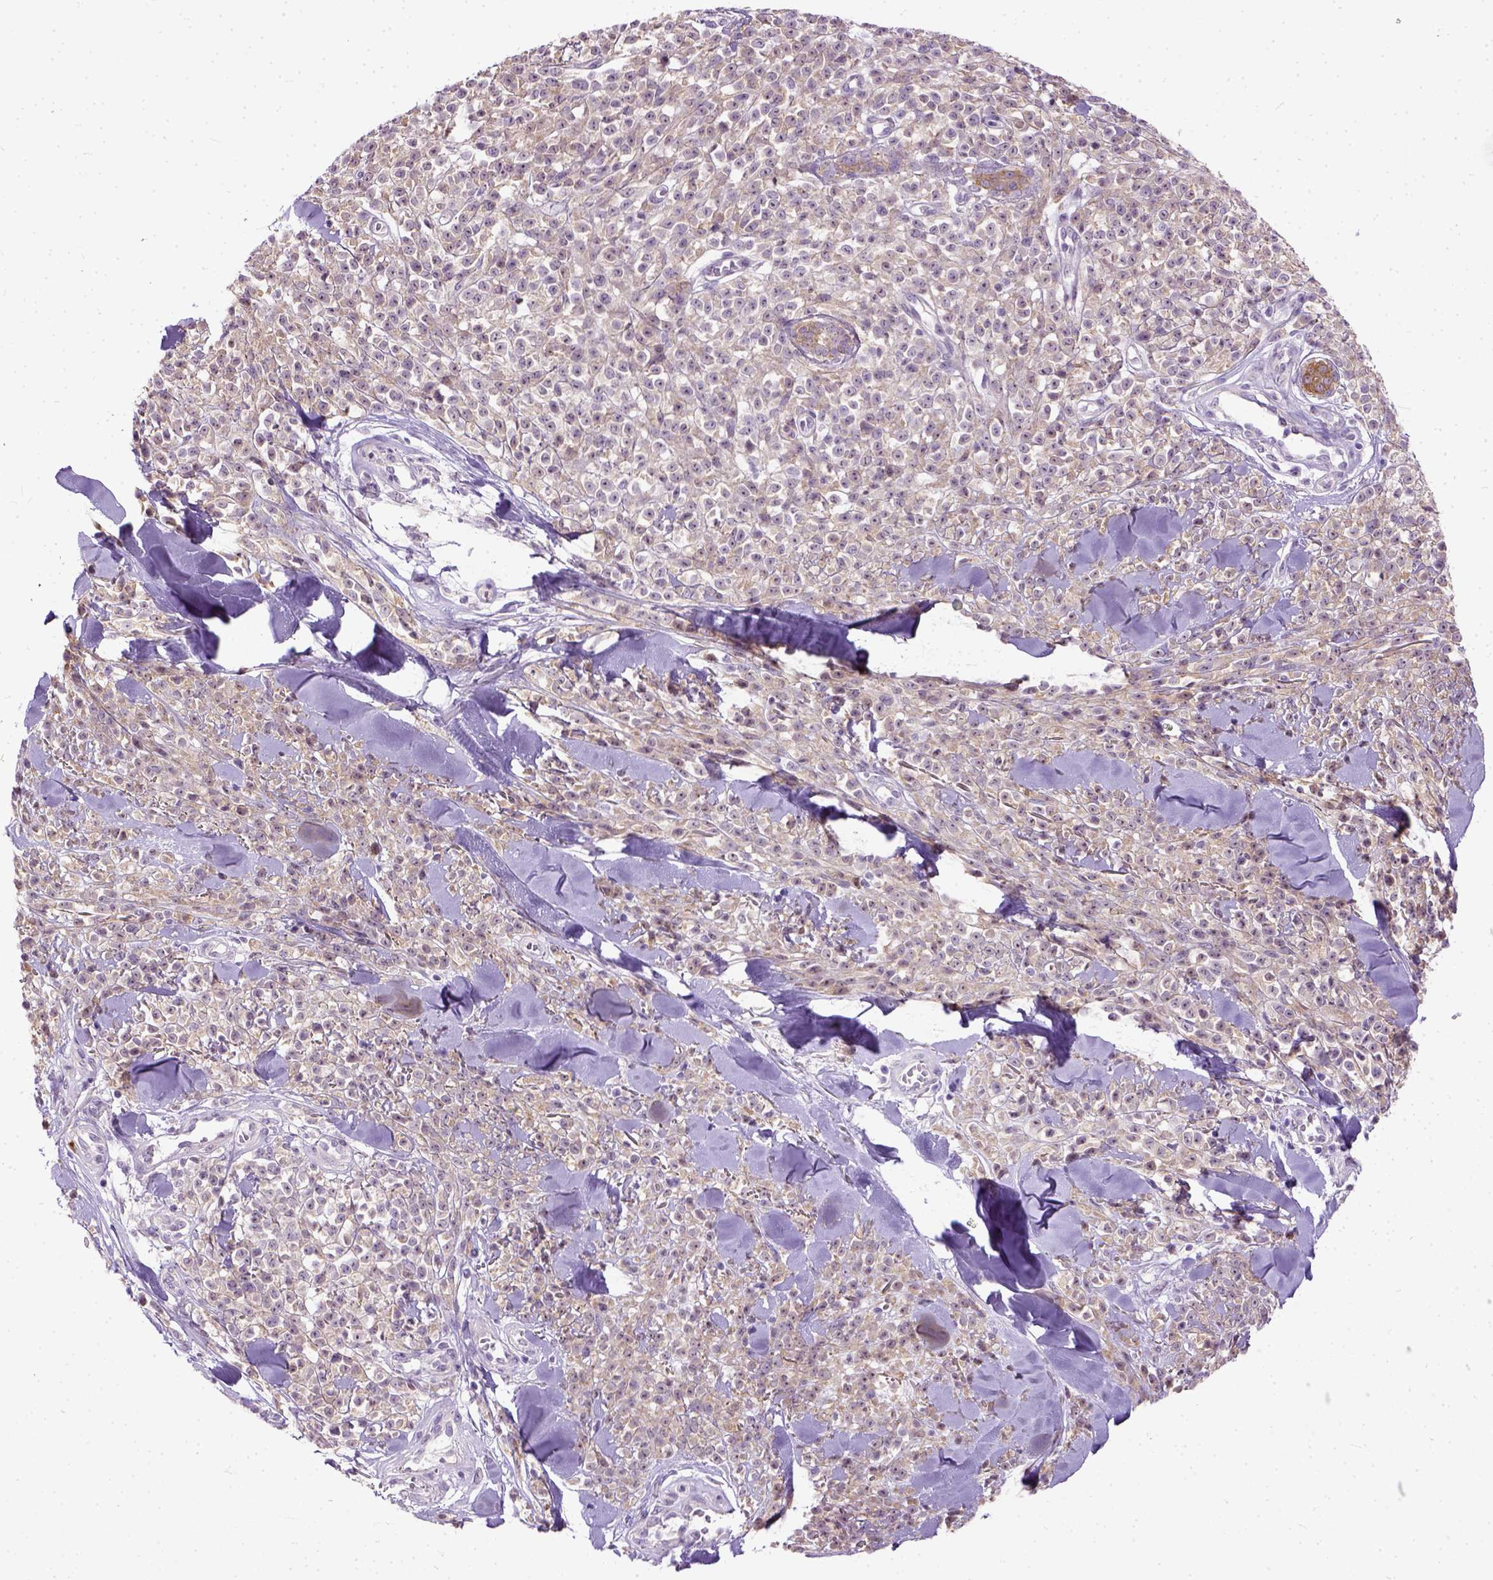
{"staining": {"intensity": "weak", "quantity": "25%-75%", "location": "cytoplasmic/membranous"}, "tissue": "melanoma", "cell_type": "Tumor cells", "image_type": "cancer", "snomed": [{"axis": "morphology", "description": "Malignant melanoma, NOS"}, {"axis": "topography", "description": "Skin"}, {"axis": "topography", "description": "Skin of trunk"}], "caption": "Immunohistochemistry (IHC) (DAB (3,3'-diaminobenzidine)) staining of melanoma demonstrates weak cytoplasmic/membranous protein expression in approximately 25%-75% of tumor cells. Ihc stains the protein of interest in brown and the nuclei are stained blue.", "gene": "MAPT", "patient": {"sex": "male", "age": 74}}